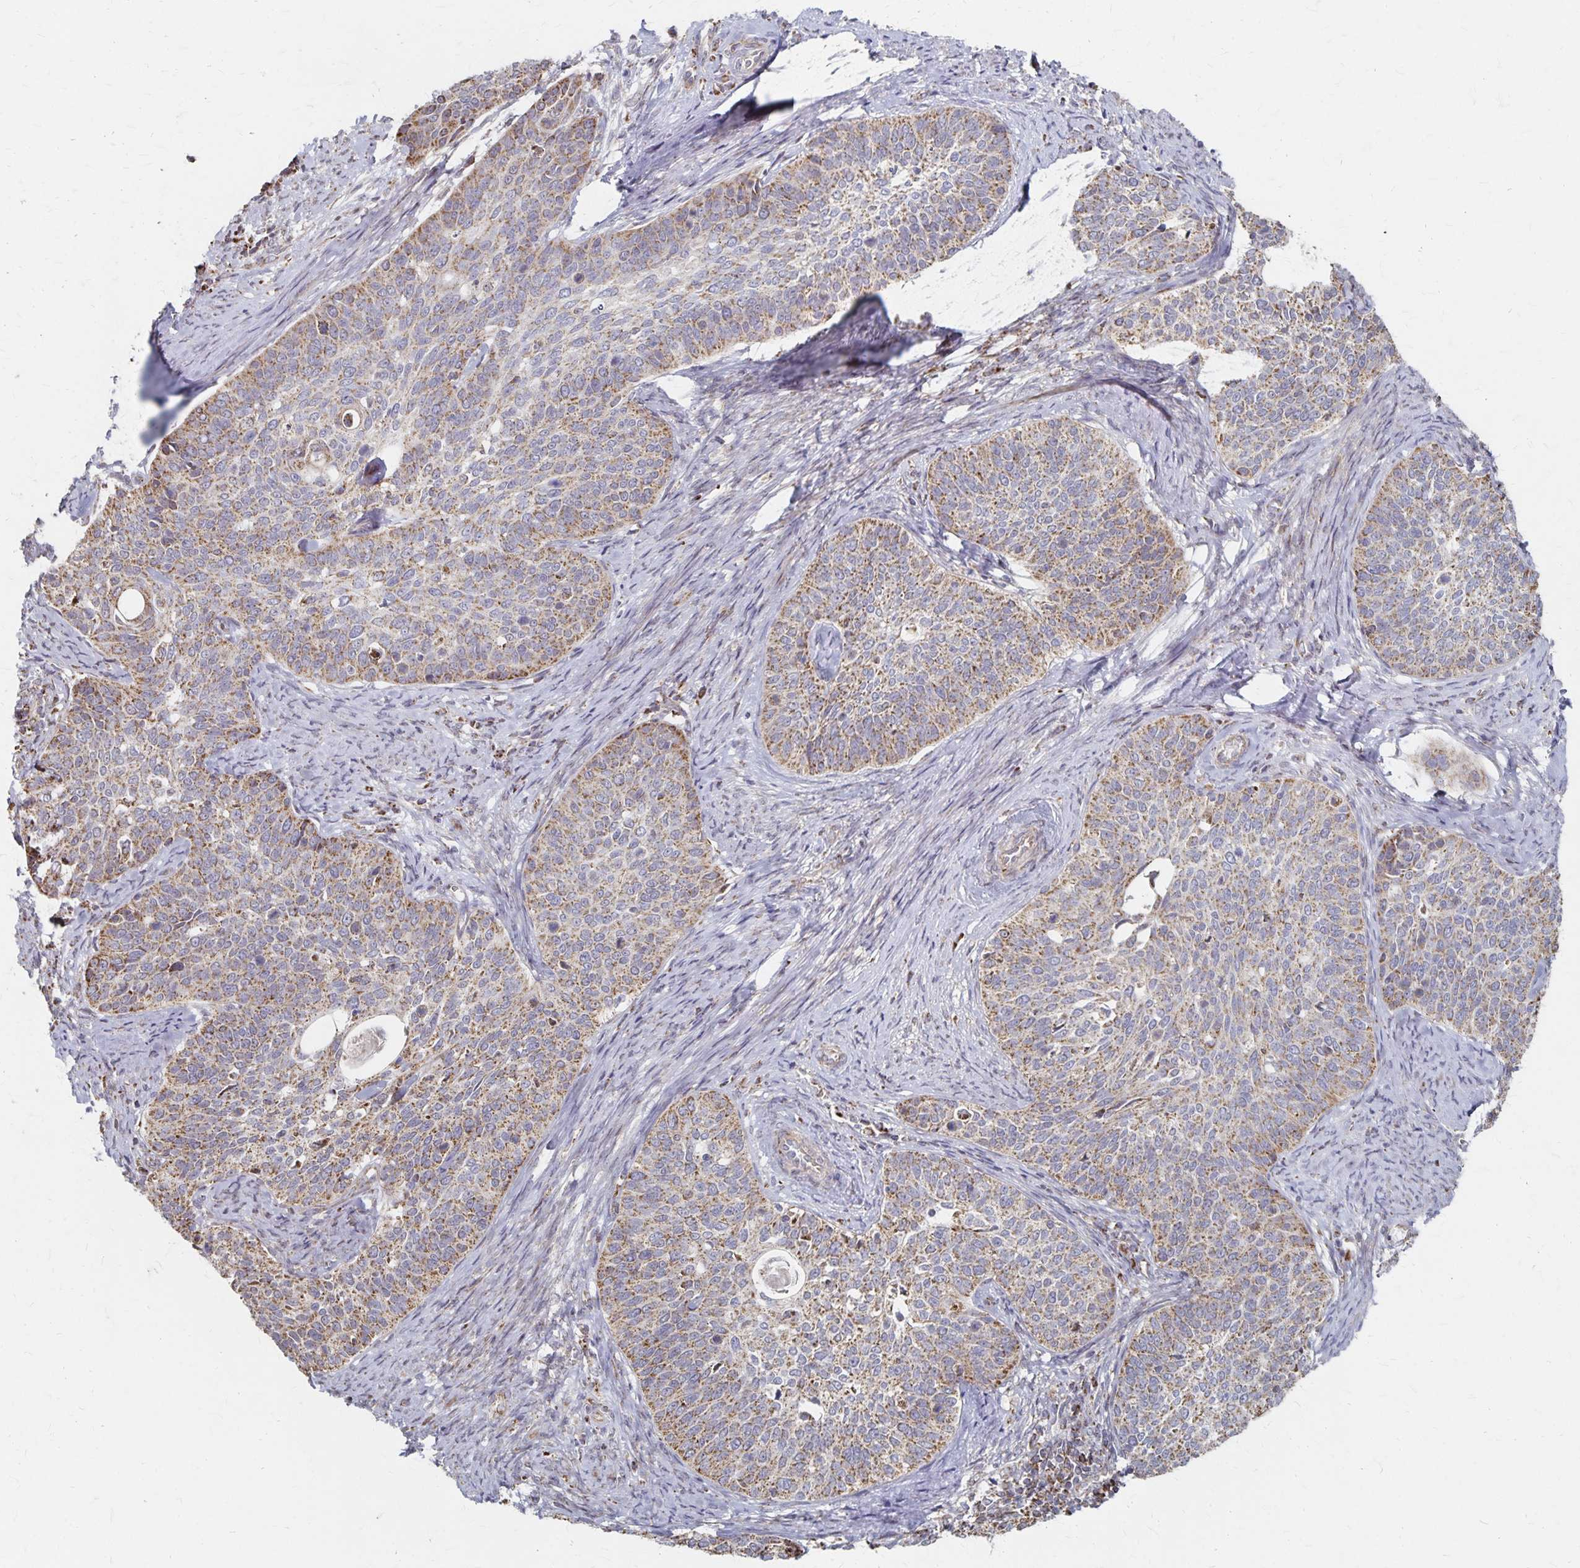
{"staining": {"intensity": "moderate", "quantity": "25%-75%", "location": "cytoplasmic/membranous"}, "tissue": "cervical cancer", "cell_type": "Tumor cells", "image_type": "cancer", "snomed": [{"axis": "morphology", "description": "Squamous cell carcinoma, NOS"}, {"axis": "topography", "description": "Cervix"}], "caption": "Immunohistochemical staining of cervical squamous cell carcinoma exhibits moderate cytoplasmic/membranous protein expression in approximately 25%-75% of tumor cells.", "gene": "DYRK4", "patient": {"sex": "female", "age": 69}}